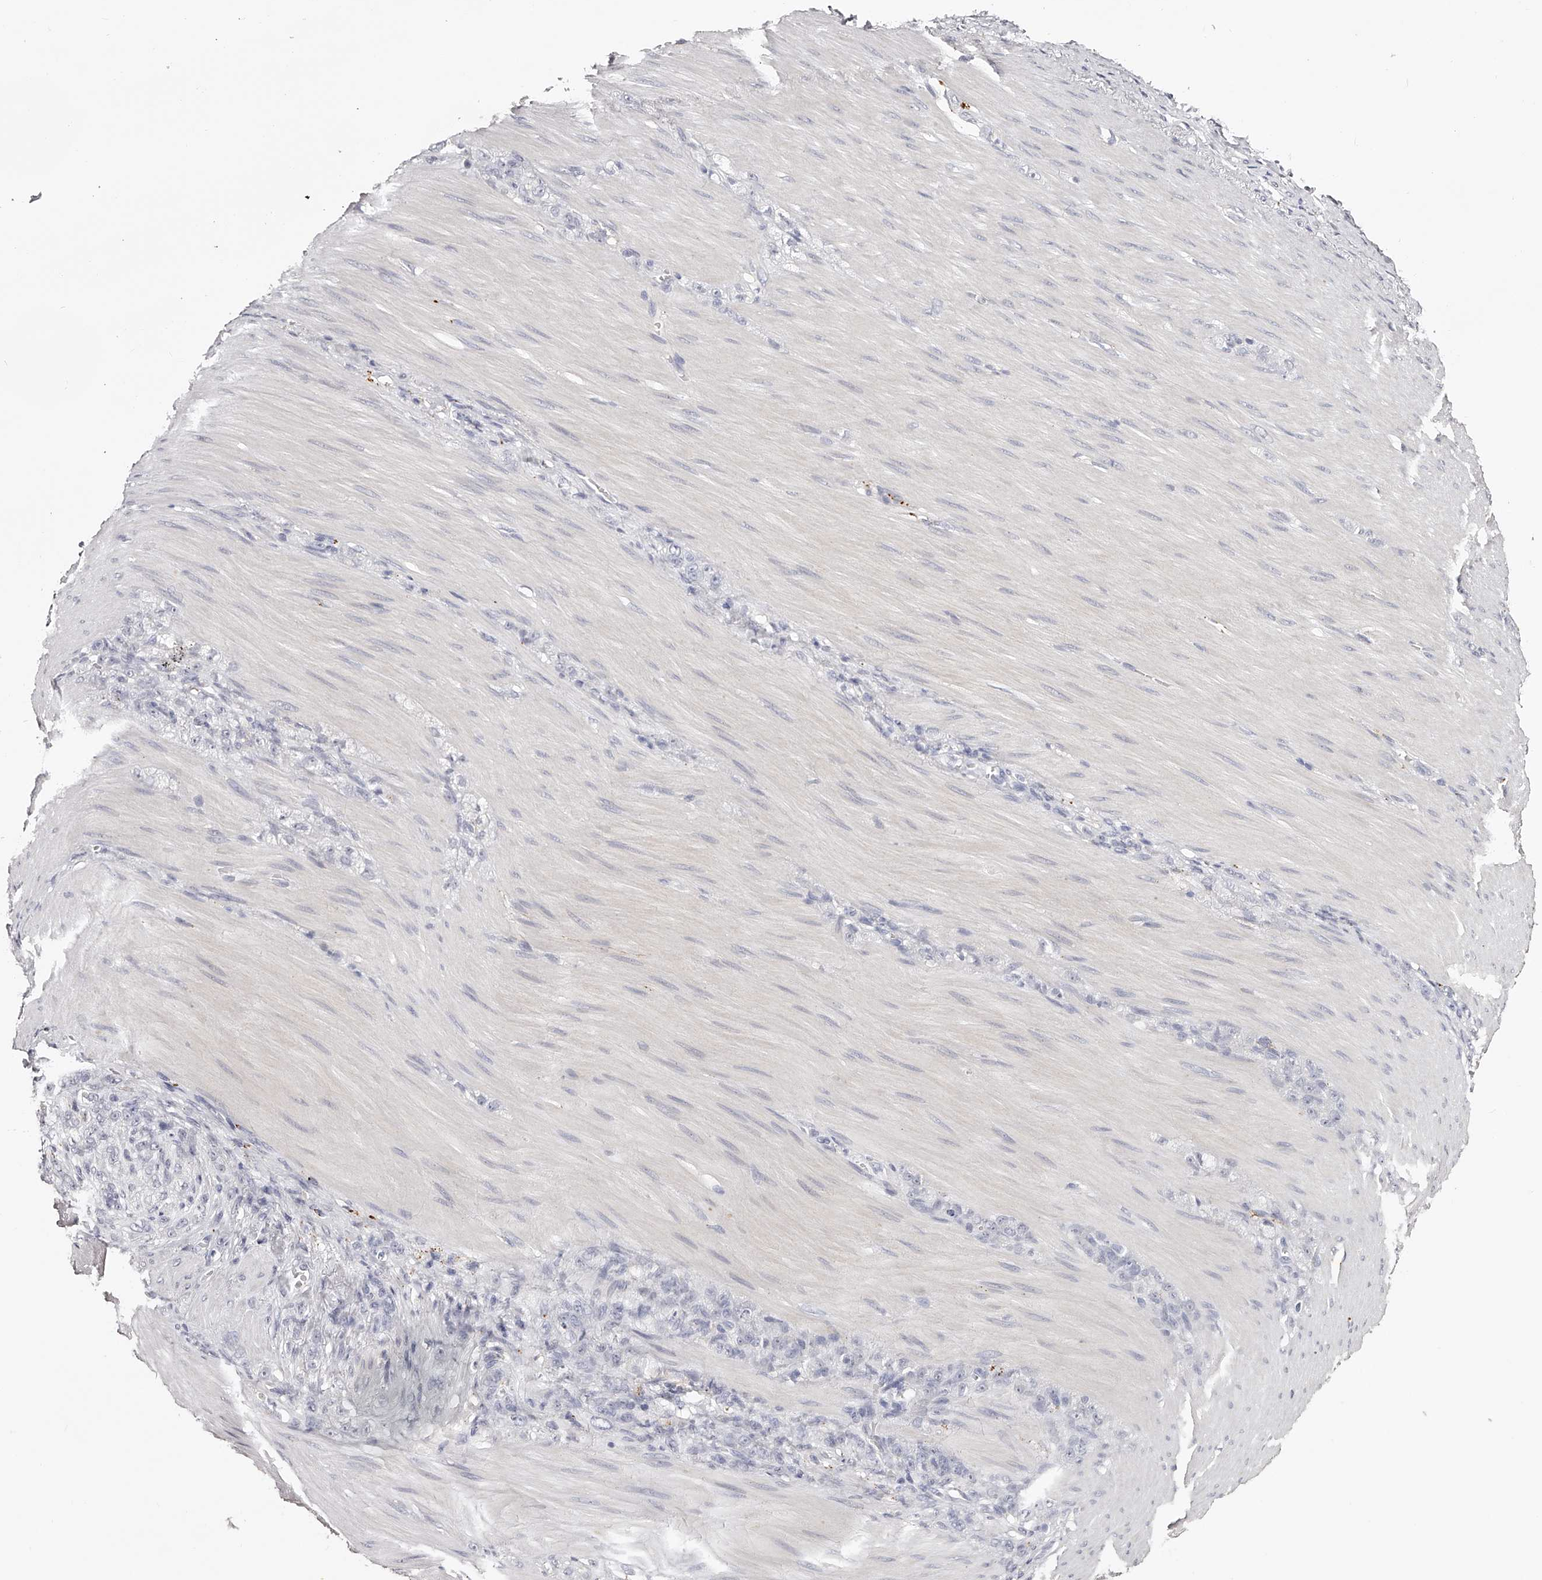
{"staining": {"intensity": "negative", "quantity": "none", "location": "none"}, "tissue": "stomach cancer", "cell_type": "Tumor cells", "image_type": "cancer", "snomed": [{"axis": "morphology", "description": "Normal tissue, NOS"}, {"axis": "morphology", "description": "Adenocarcinoma, NOS"}, {"axis": "topography", "description": "Stomach"}], "caption": "The IHC photomicrograph has no significant expression in tumor cells of stomach adenocarcinoma tissue. The staining was performed using DAB to visualize the protein expression in brown, while the nuclei were stained in blue with hematoxylin (Magnification: 20x).", "gene": "SLC35D3", "patient": {"sex": "male", "age": 82}}